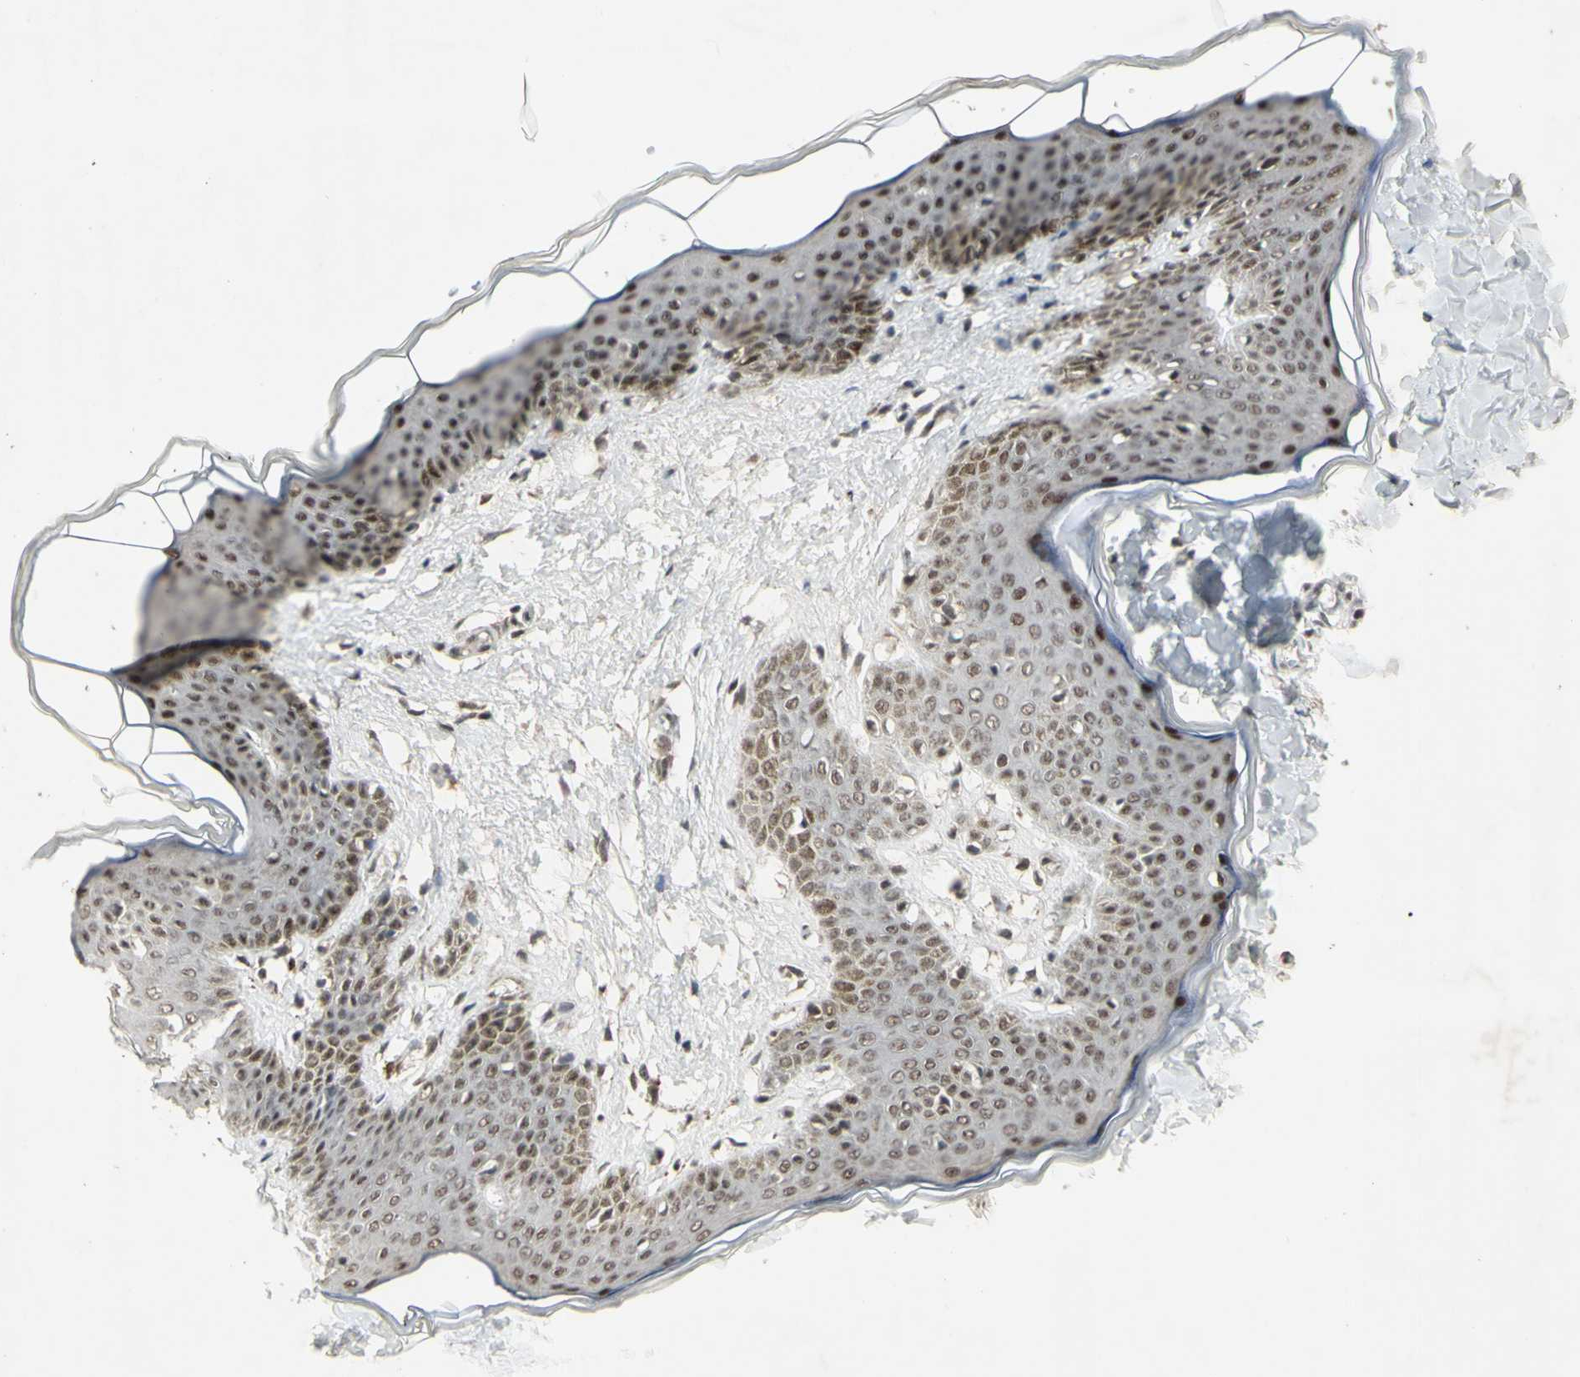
{"staining": {"intensity": "weak", "quantity": "25%-75%", "location": "cytoplasmic/membranous,nuclear"}, "tissue": "skin", "cell_type": "Fibroblasts", "image_type": "normal", "snomed": [{"axis": "morphology", "description": "Normal tissue, NOS"}, {"axis": "topography", "description": "Skin"}], "caption": "Immunohistochemical staining of normal human skin displays weak cytoplasmic/membranous,nuclear protein expression in about 25%-75% of fibroblasts. The protein of interest is stained brown, and the nuclei are stained in blue (DAB IHC with brightfield microscopy, high magnification).", "gene": "CCNT1", "patient": {"sex": "female", "age": 17}}